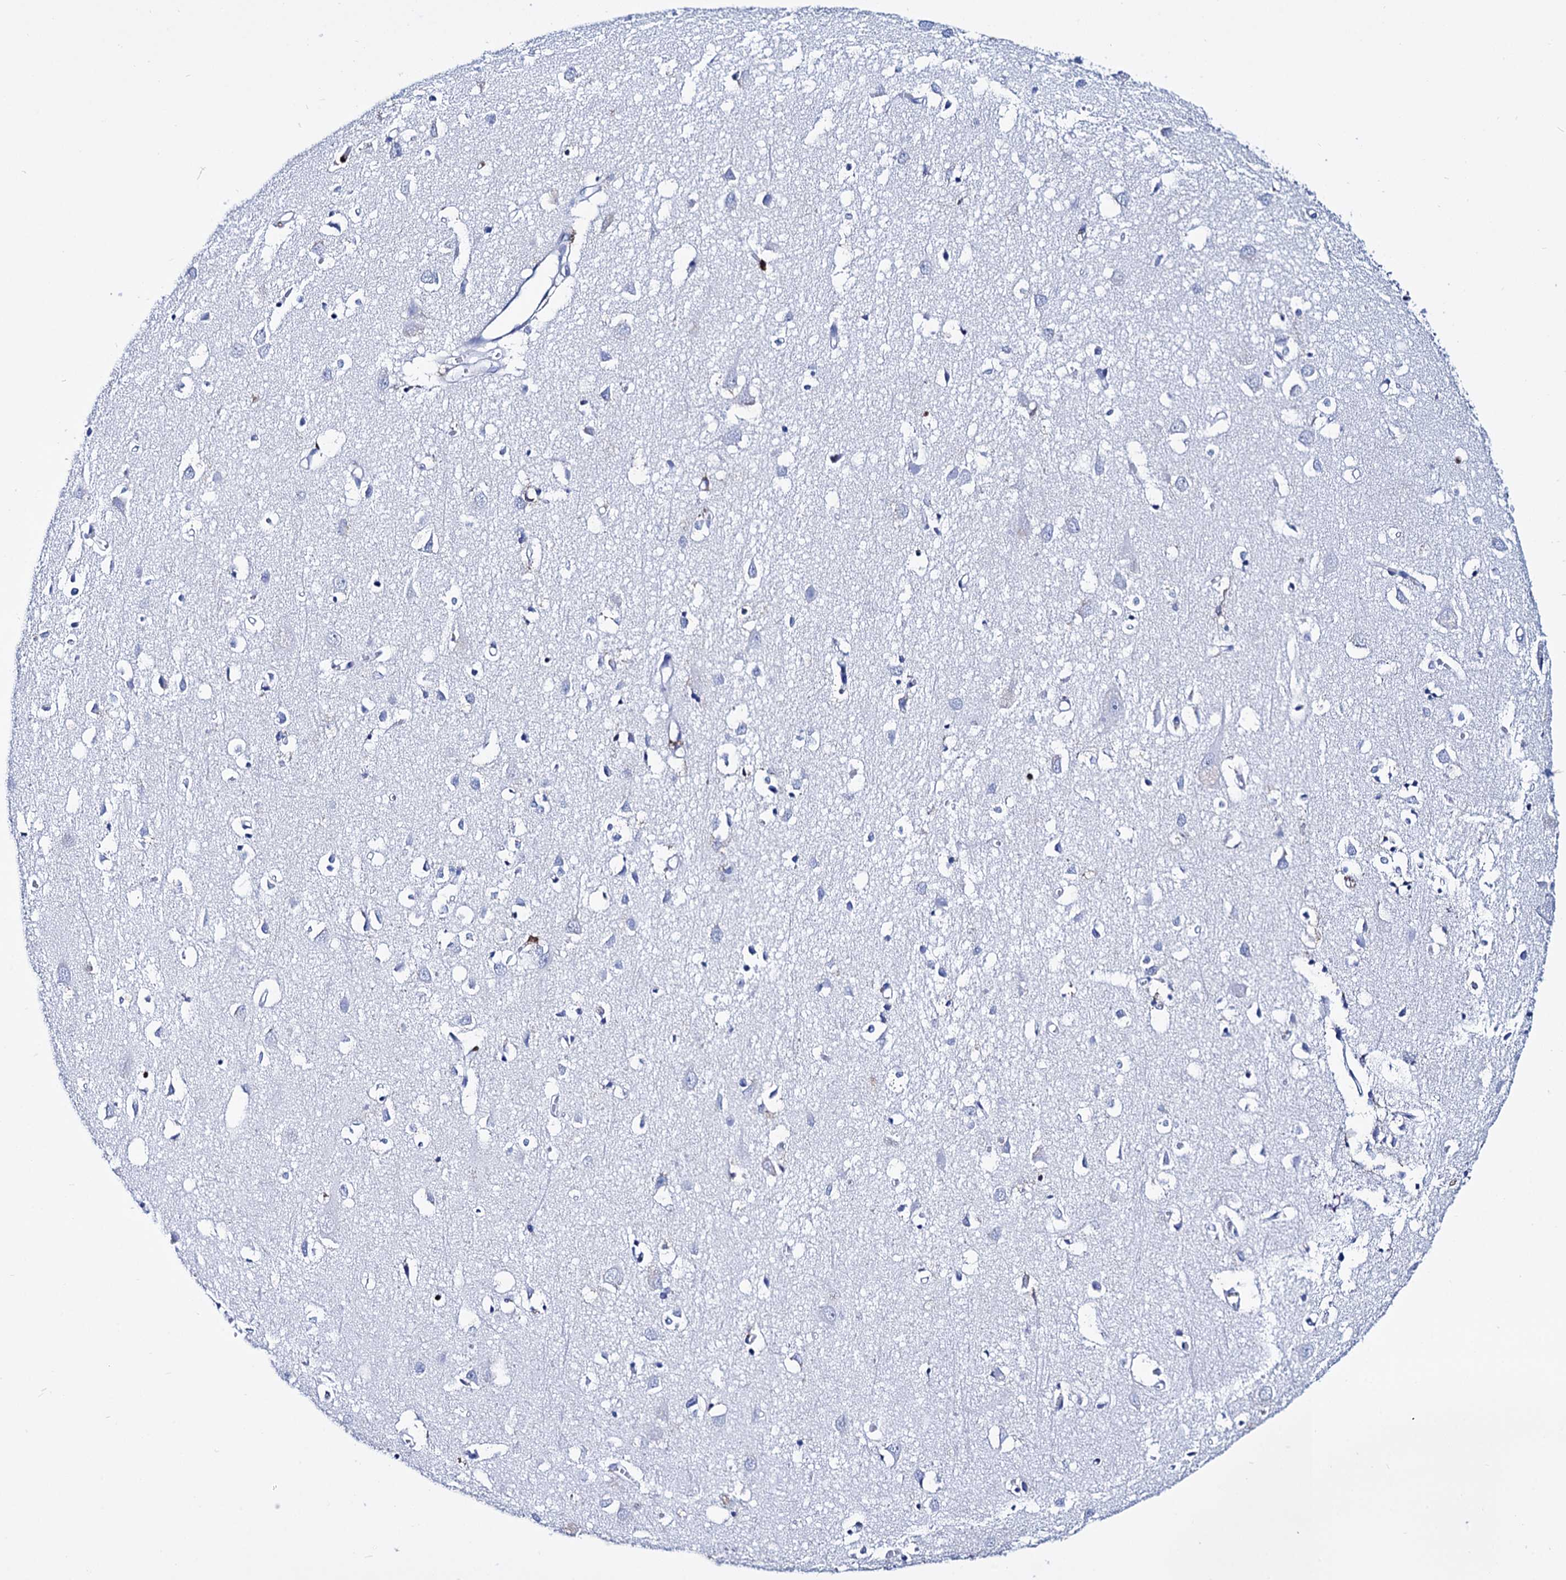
{"staining": {"intensity": "negative", "quantity": "none", "location": "none"}, "tissue": "cerebral cortex", "cell_type": "Endothelial cells", "image_type": "normal", "snomed": [{"axis": "morphology", "description": "Normal tissue, NOS"}, {"axis": "topography", "description": "Cerebral cortex"}], "caption": "DAB immunohistochemical staining of unremarkable human cerebral cortex displays no significant staining in endothelial cells.", "gene": "DEF6", "patient": {"sex": "female", "age": 64}}